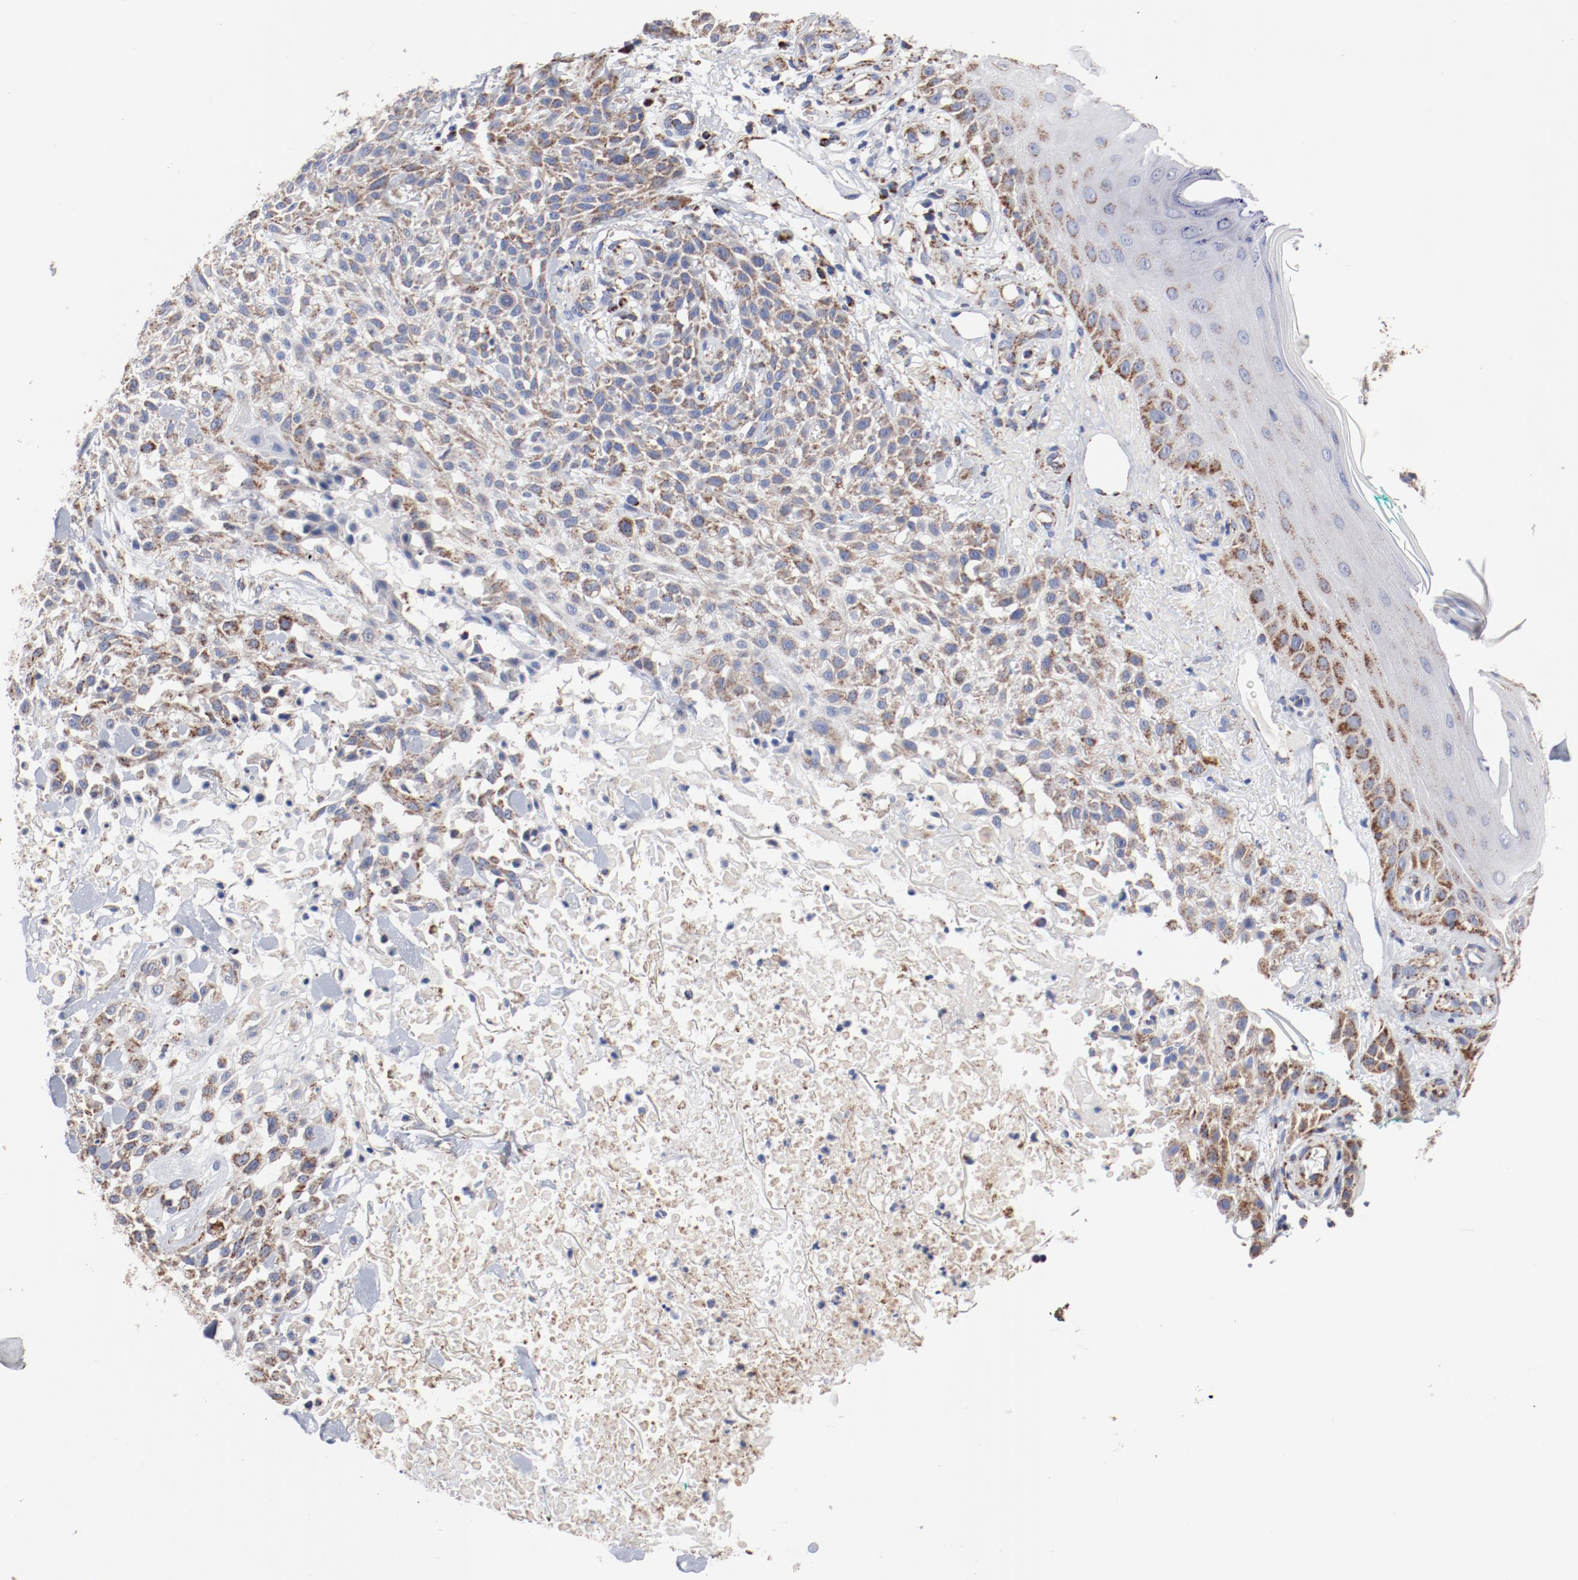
{"staining": {"intensity": "moderate", "quantity": ">75%", "location": "cytoplasmic/membranous"}, "tissue": "skin cancer", "cell_type": "Tumor cells", "image_type": "cancer", "snomed": [{"axis": "morphology", "description": "Squamous cell carcinoma, NOS"}, {"axis": "topography", "description": "Skin"}], "caption": "Tumor cells demonstrate medium levels of moderate cytoplasmic/membranous positivity in about >75% of cells in human skin cancer. The staining is performed using DAB (3,3'-diaminobenzidine) brown chromogen to label protein expression. The nuclei are counter-stained blue using hematoxylin.", "gene": "NDUFV2", "patient": {"sex": "female", "age": 42}}